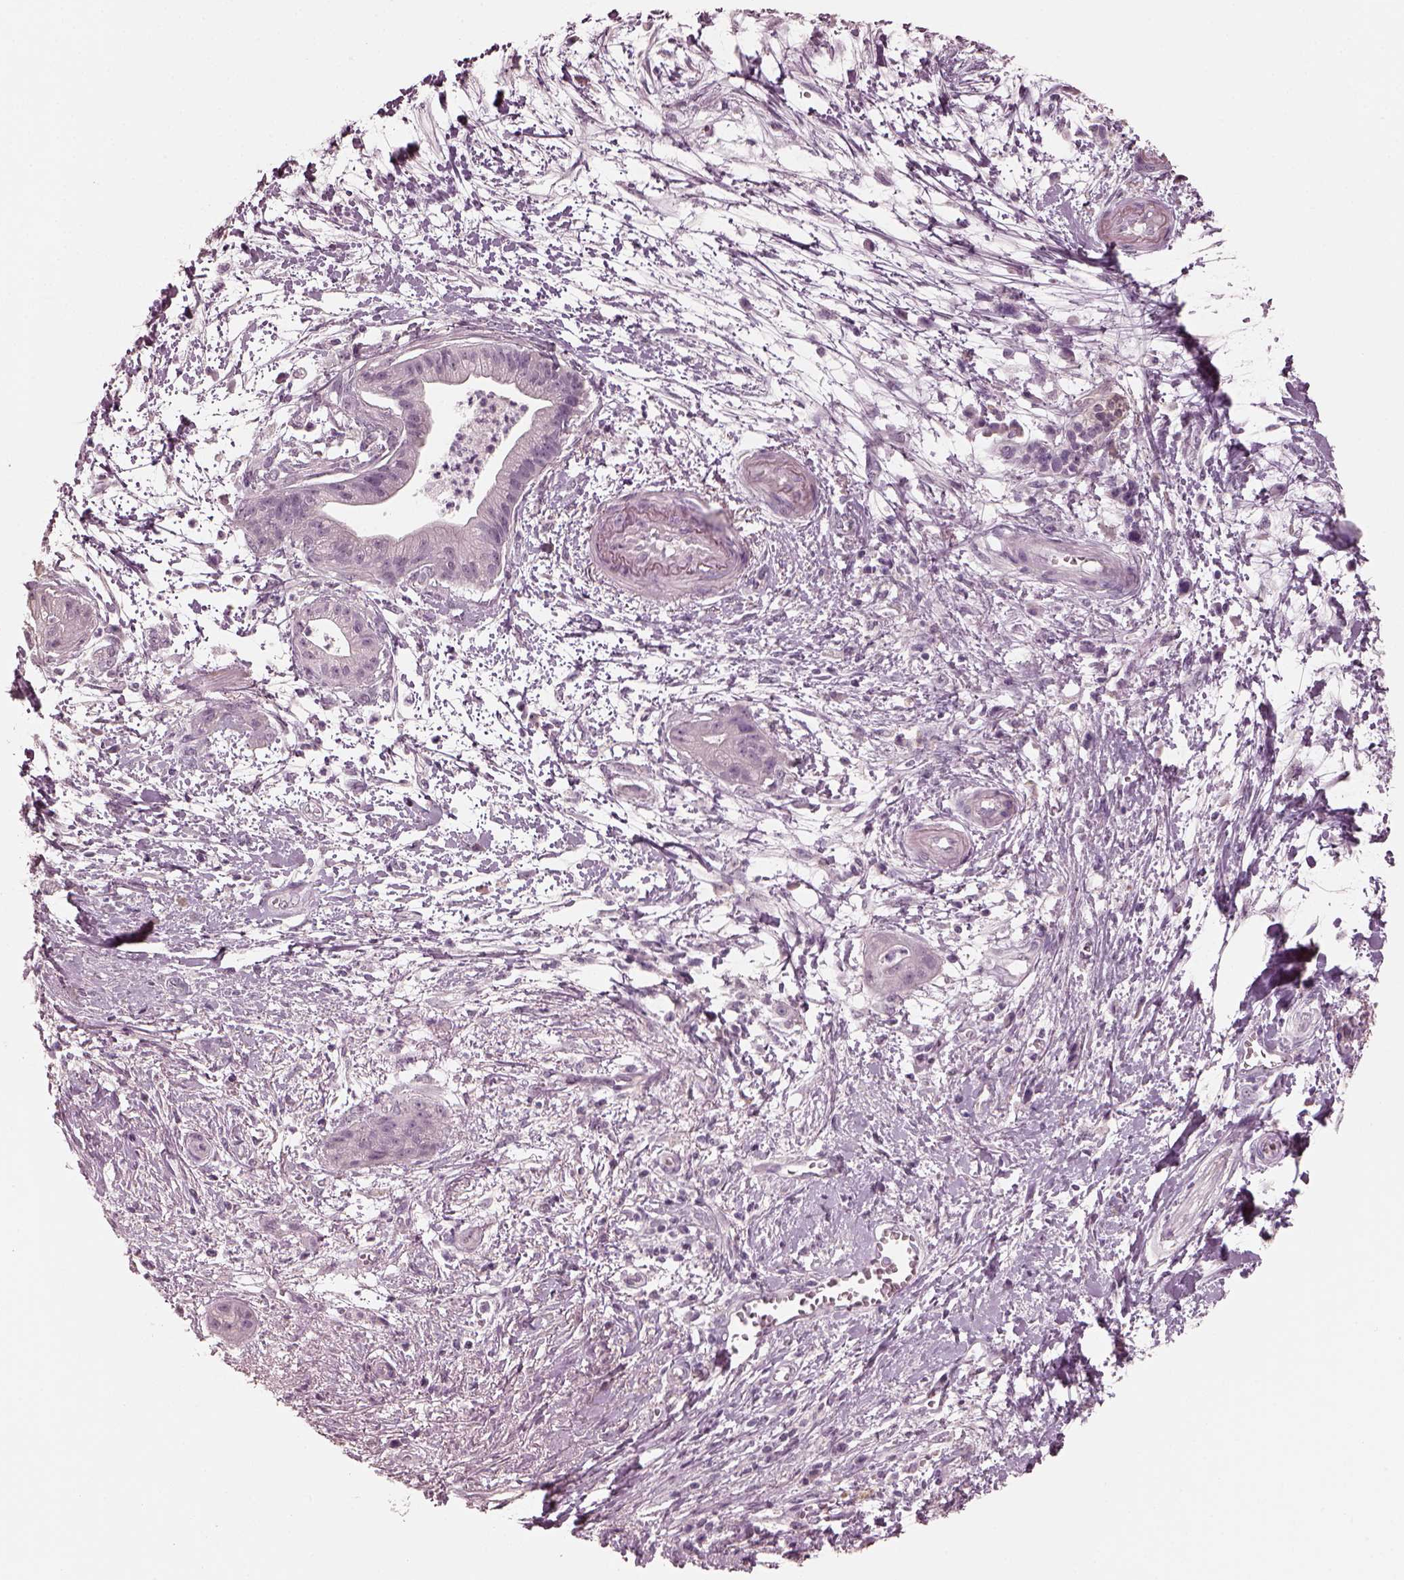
{"staining": {"intensity": "negative", "quantity": "none", "location": "none"}, "tissue": "pancreatic cancer", "cell_type": "Tumor cells", "image_type": "cancer", "snomed": [{"axis": "morphology", "description": "Normal tissue, NOS"}, {"axis": "morphology", "description": "Adenocarcinoma, NOS"}, {"axis": "topography", "description": "Lymph node"}, {"axis": "topography", "description": "Pancreas"}], "caption": "IHC photomicrograph of neoplastic tissue: human pancreatic cancer (adenocarcinoma) stained with DAB (3,3'-diaminobenzidine) exhibits no significant protein positivity in tumor cells.", "gene": "OPTC", "patient": {"sex": "female", "age": 58}}